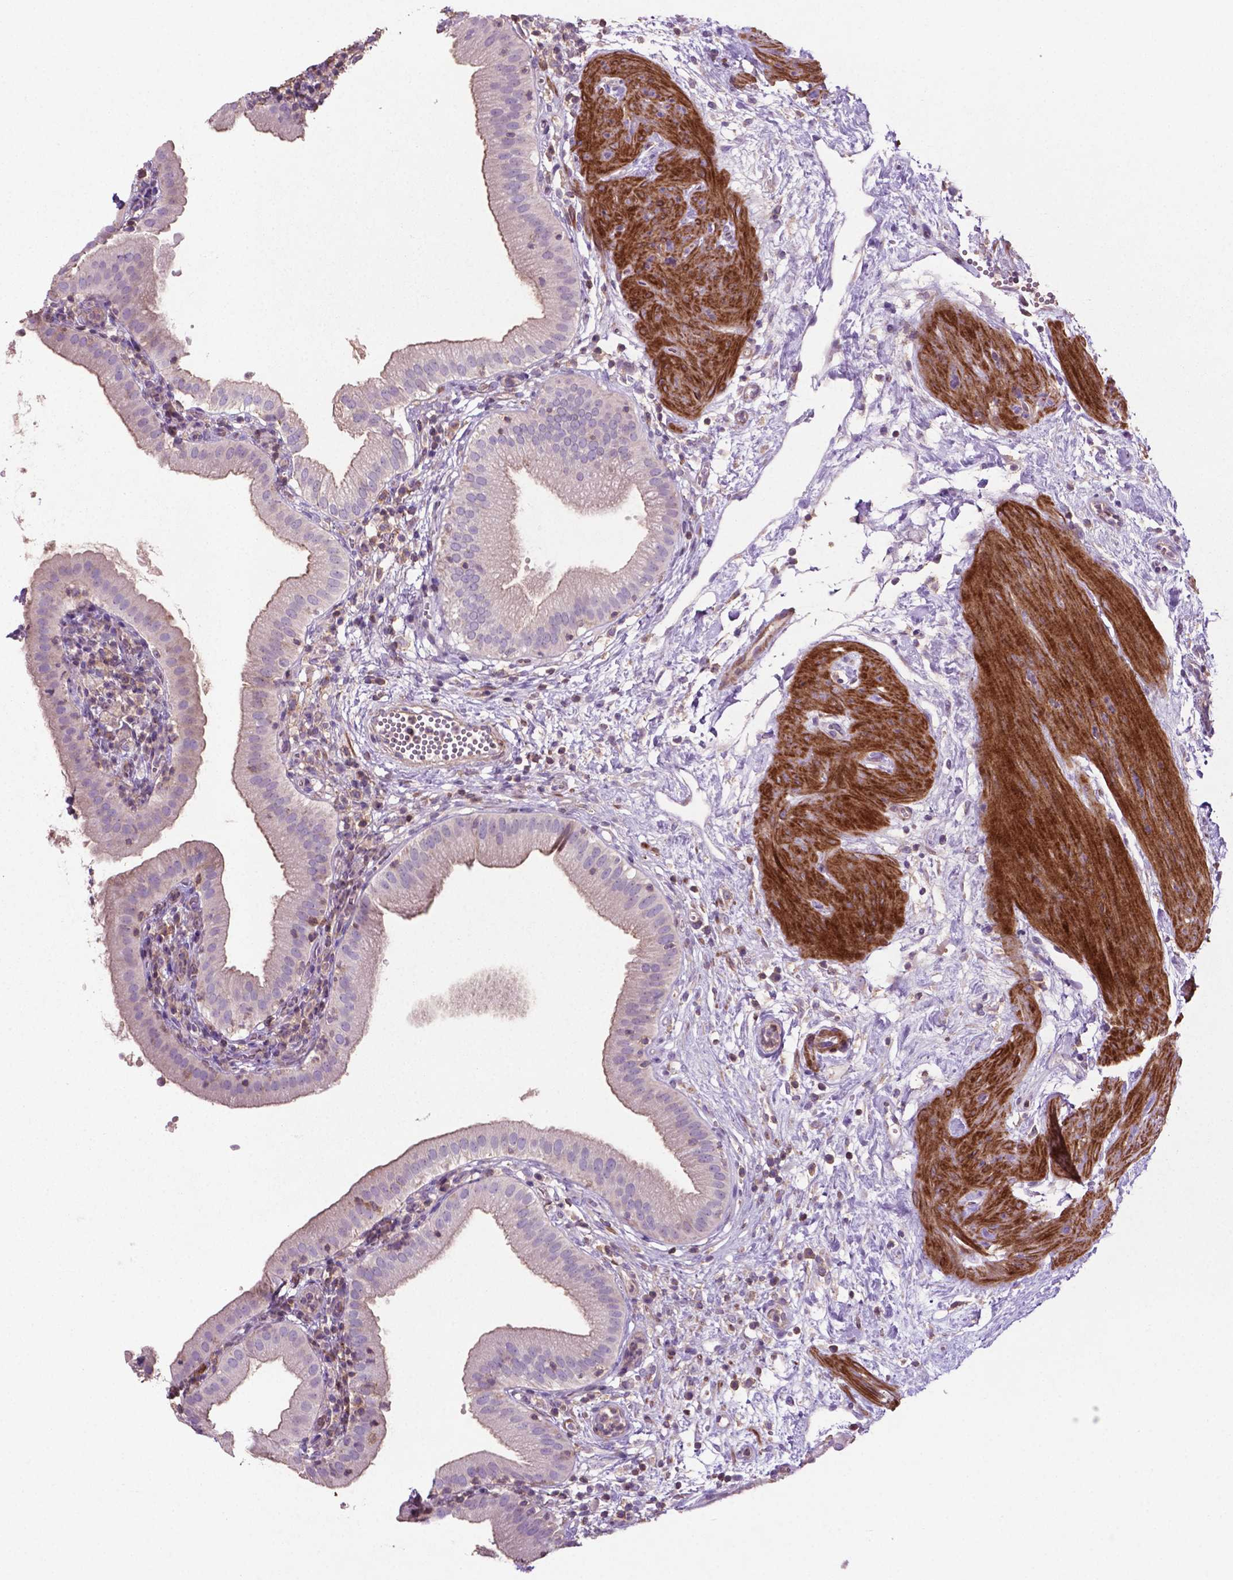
{"staining": {"intensity": "negative", "quantity": "none", "location": "none"}, "tissue": "gallbladder", "cell_type": "Glandular cells", "image_type": "normal", "snomed": [{"axis": "morphology", "description": "Normal tissue, NOS"}, {"axis": "topography", "description": "Gallbladder"}], "caption": "High power microscopy image of an immunohistochemistry histopathology image of unremarkable gallbladder, revealing no significant expression in glandular cells. (Brightfield microscopy of DAB (3,3'-diaminobenzidine) IHC at high magnification).", "gene": "BMP4", "patient": {"sex": "female", "age": 65}}